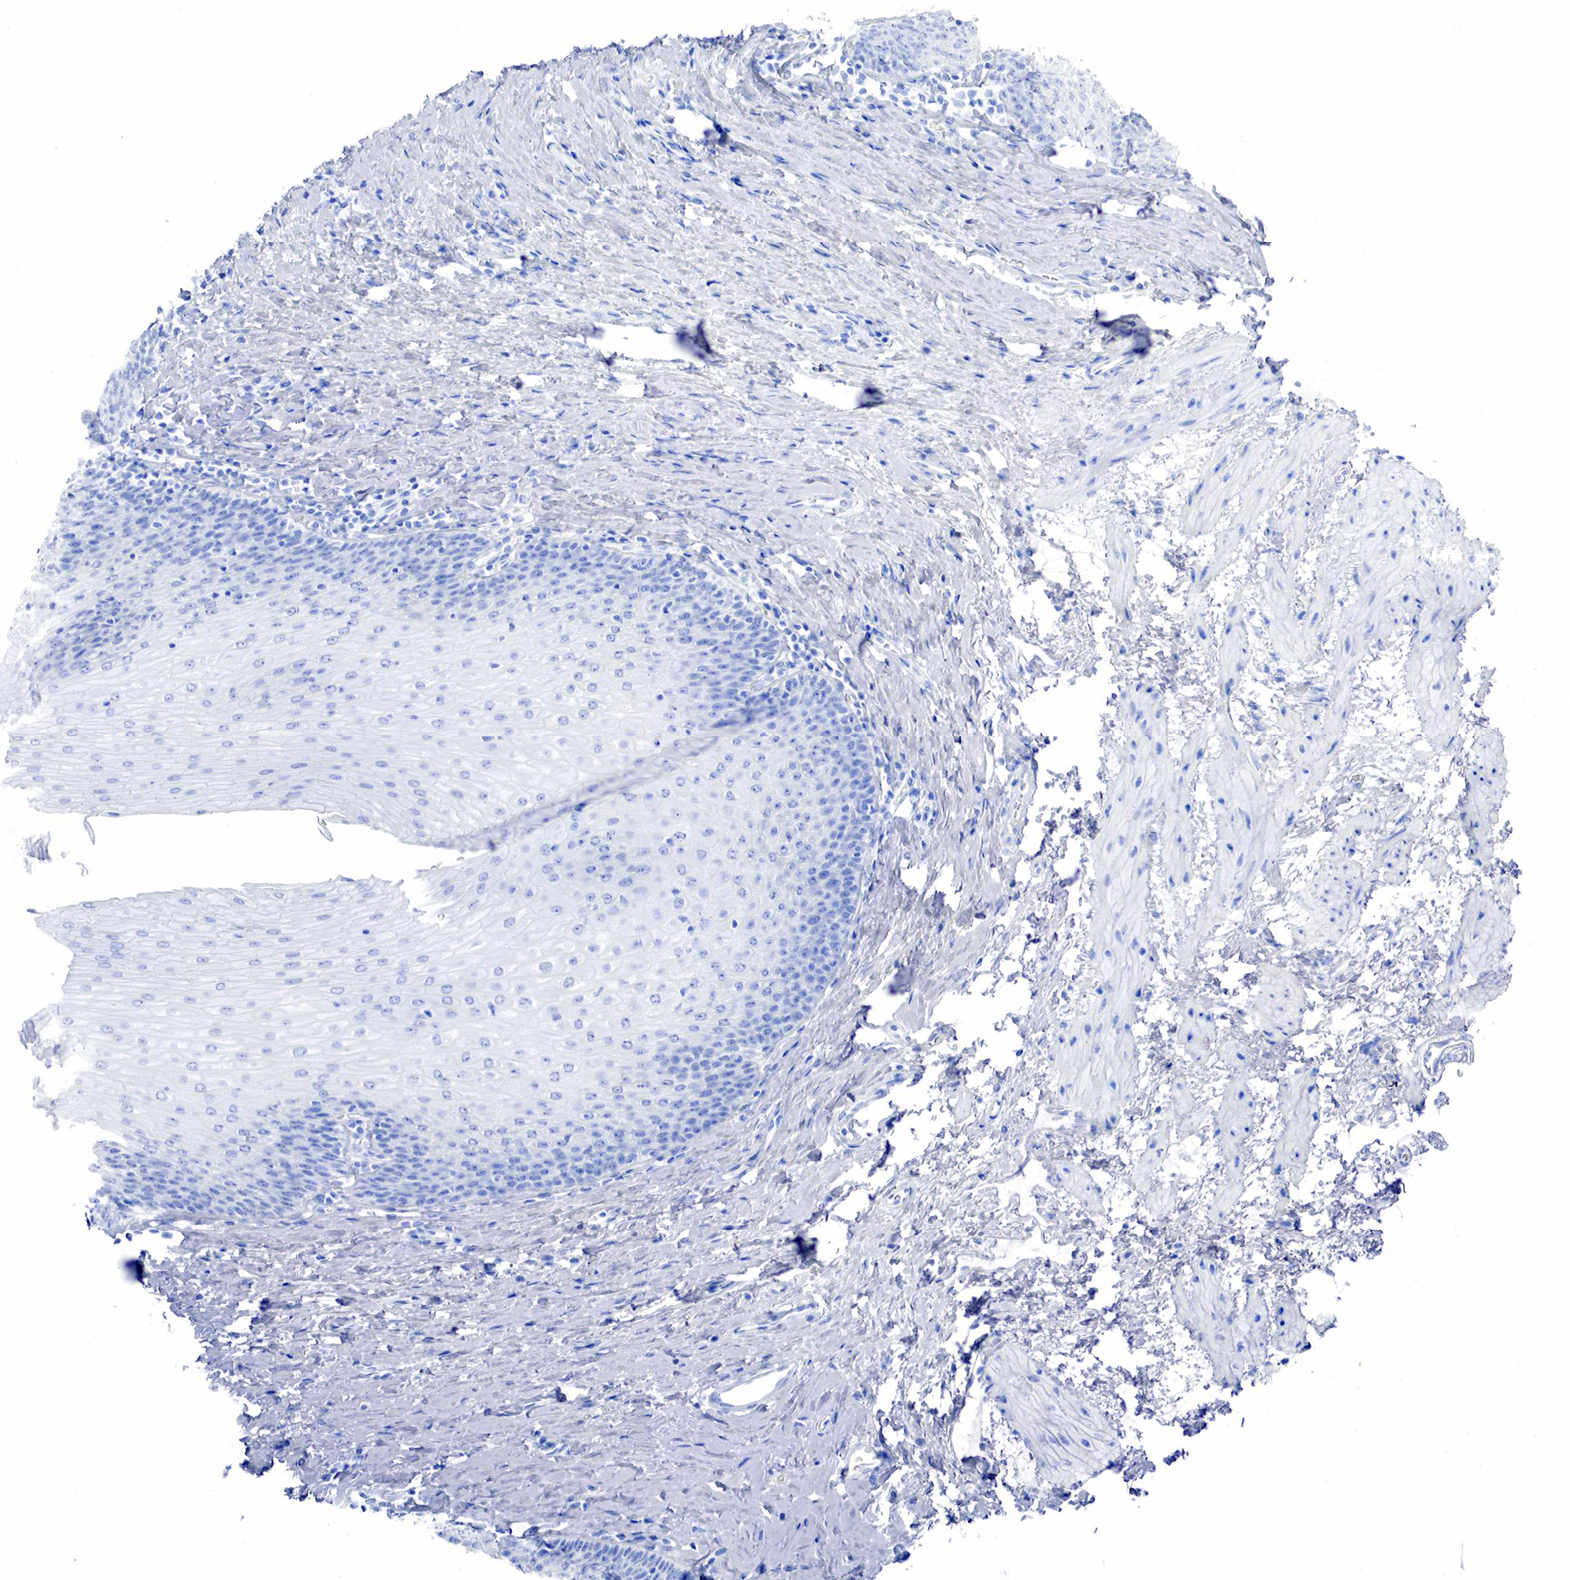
{"staining": {"intensity": "negative", "quantity": "none", "location": "none"}, "tissue": "esophagus", "cell_type": "Squamous epithelial cells", "image_type": "normal", "snomed": [{"axis": "morphology", "description": "Normal tissue, NOS"}, {"axis": "topography", "description": "Esophagus"}], "caption": "Squamous epithelial cells show no significant expression in benign esophagus. (DAB IHC with hematoxylin counter stain).", "gene": "INHA", "patient": {"sex": "female", "age": 61}}